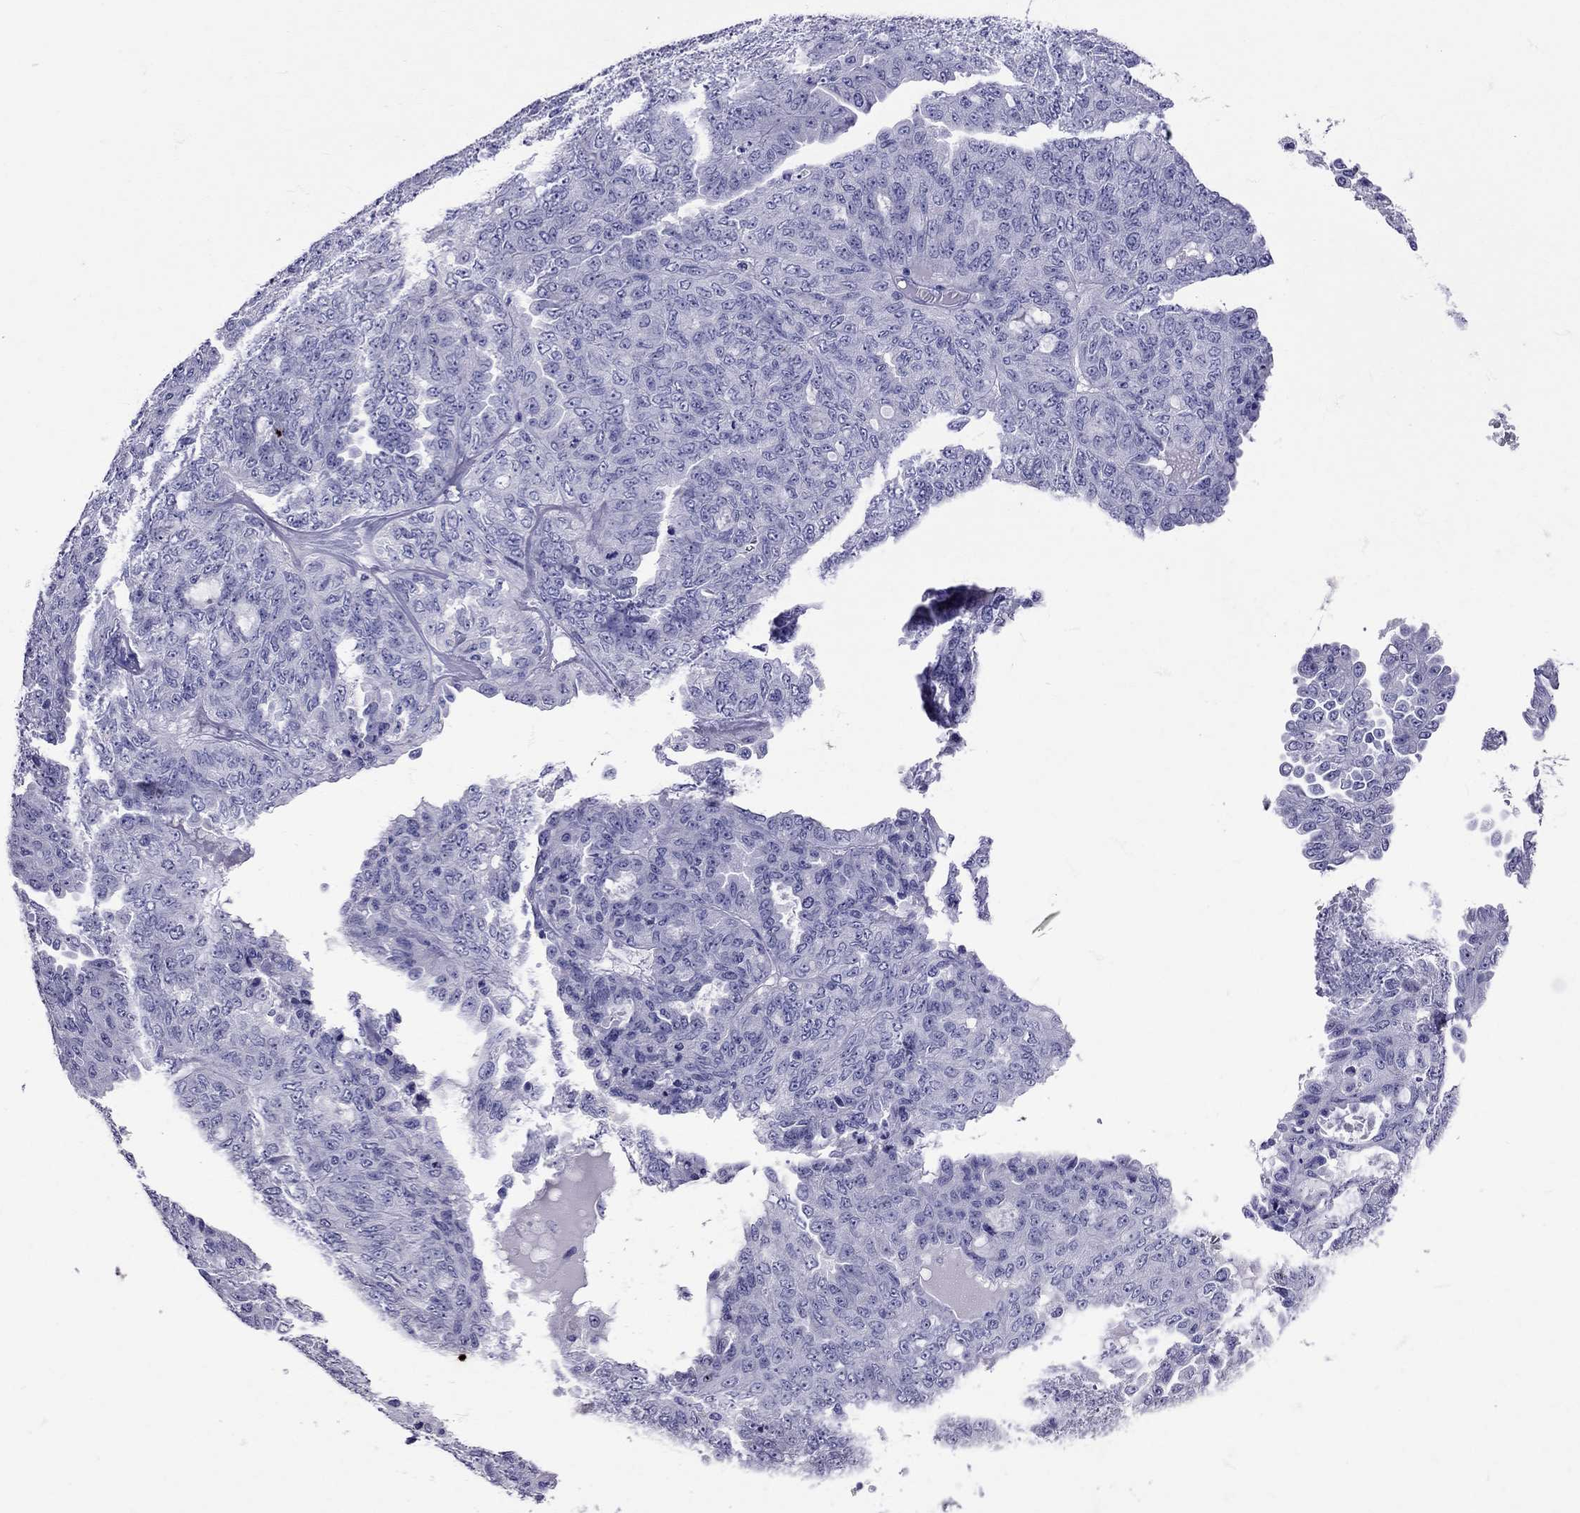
{"staining": {"intensity": "negative", "quantity": "none", "location": "none"}, "tissue": "ovarian cancer", "cell_type": "Tumor cells", "image_type": "cancer", "snomed": [{"axis": "morphology", "description": "Cystadenocarcinoma, serous, NOS"}, {"axis": "topography", "description": "Ovary"}], "caption": "A histopathology image of human ovarian cancer (serous cystadenocarcinoma) is negative for staining in tumor cells.", "gene": "AVP", "patient": {"sex": "female", "age": 71}}